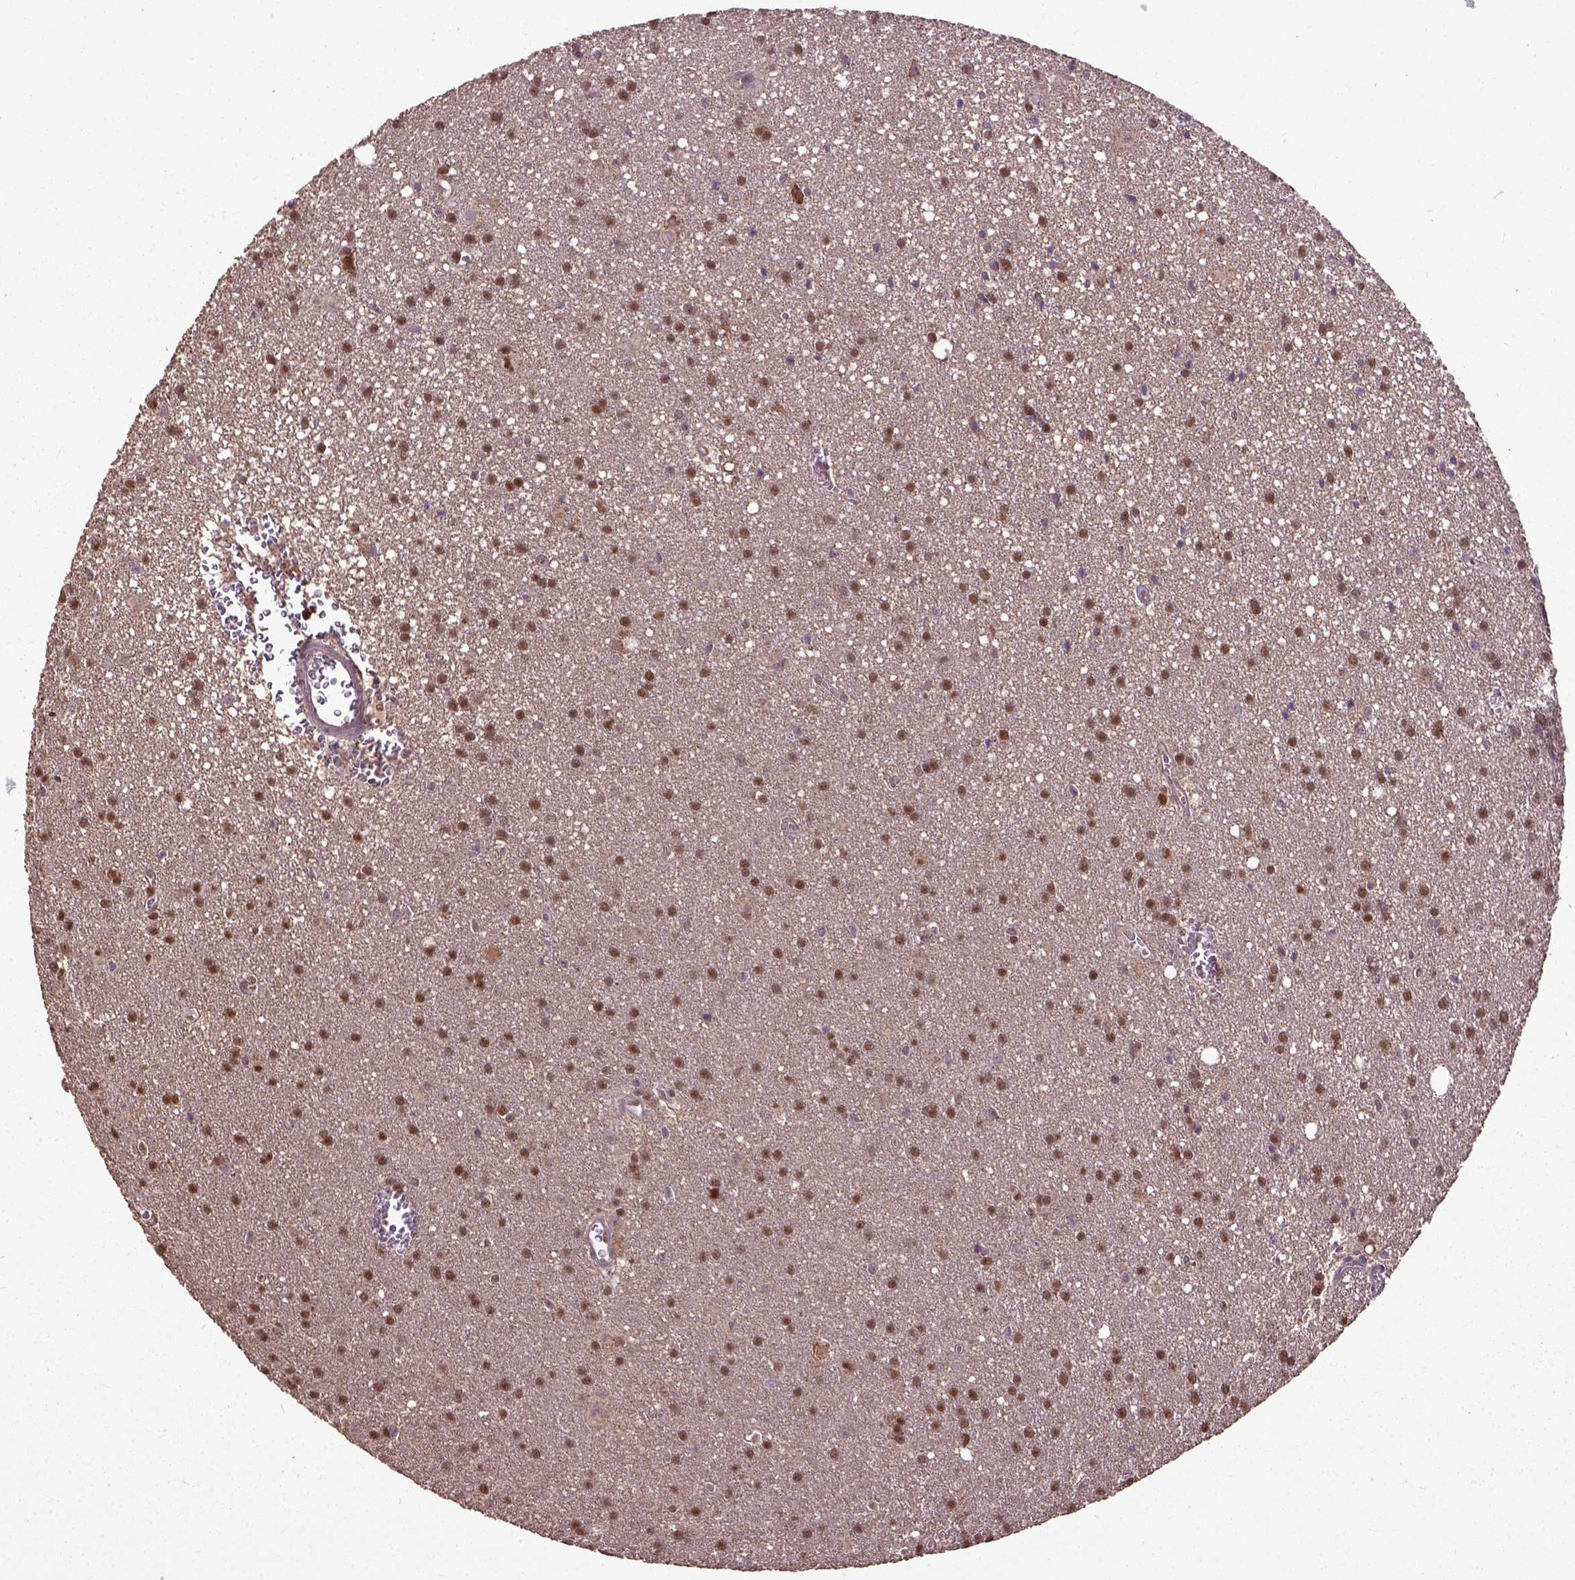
{"staining": {"intensity": "moderate", "quantity": ">75%", "location": "nuclear"}, "tissue": "glioma", "cell_type": "Tumor cells", "image_type": "cancer", "snomed": [{"axis": "morphology", "description": "Glioma, malignant, Low grade"}, {"axis": "topography", "description": "Brain"}], "caption": "Glioma stained for a protein (brown) demonstrates moderate nuclear positive staining in approximately >75% of tumor cells.", "gene": "UBA3", "patient": {"sex": "male", "age": 58}}